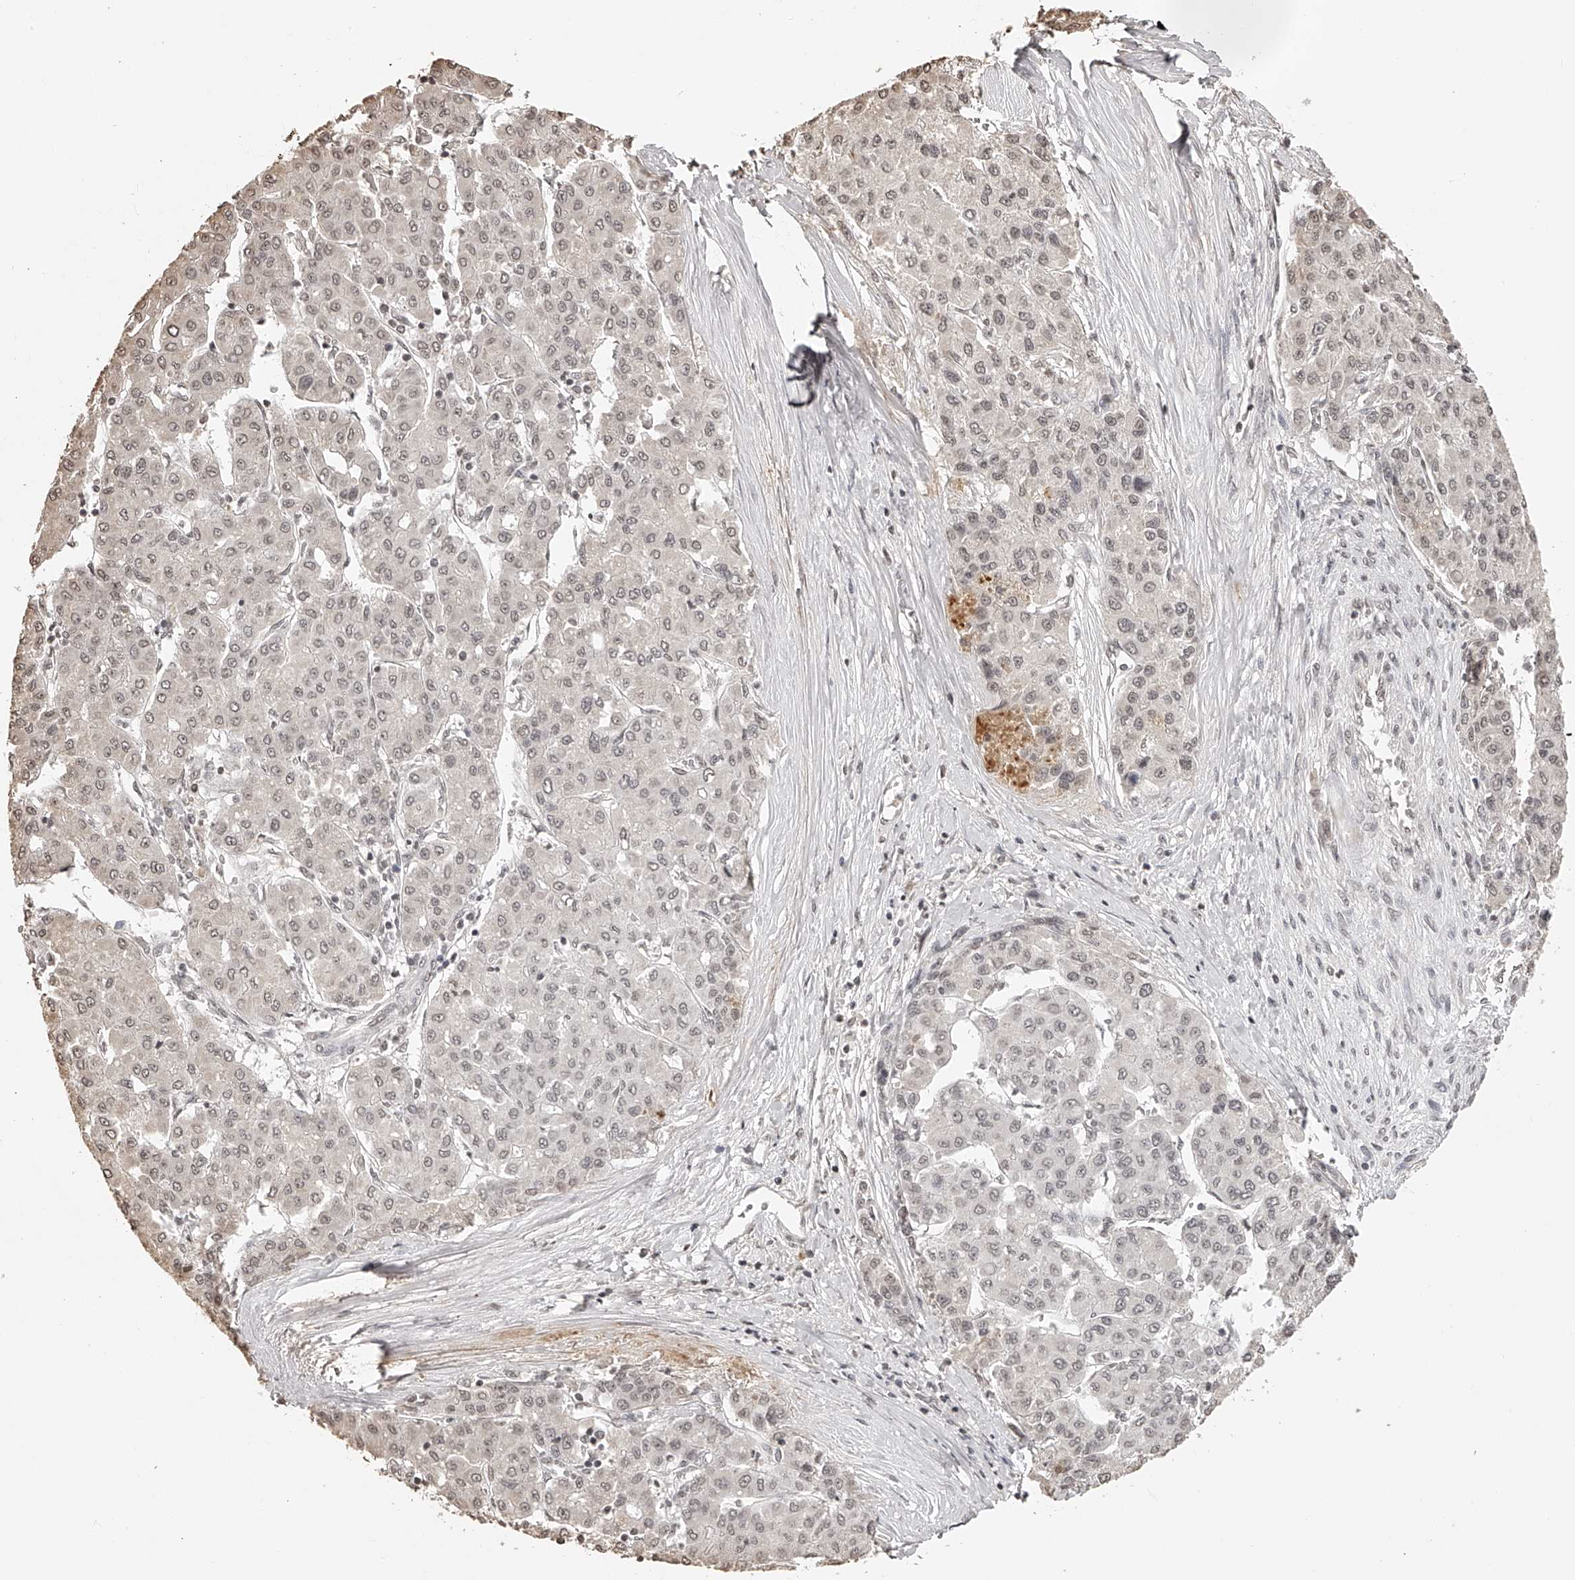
{"staining": {"intensity": "weak", "quantity": ">75%", "location": "nuclear"}, "tissue": "liver cancer", "cell_type": "Tumor cells", "image_type": "cancer", "snomed": [{"axis": "morphology", "description": "Carcinoma, Hepatocellular, NOS"}, {"axis": "topography", "description": "Liver"}], "caption": "Weak nuclear staining is appreciated in approximately >75% of tumor cells in hepatocellular carcinoma (liver).", "gene": "ZNF503", "patient": {"sex": "male", "age": 65}}